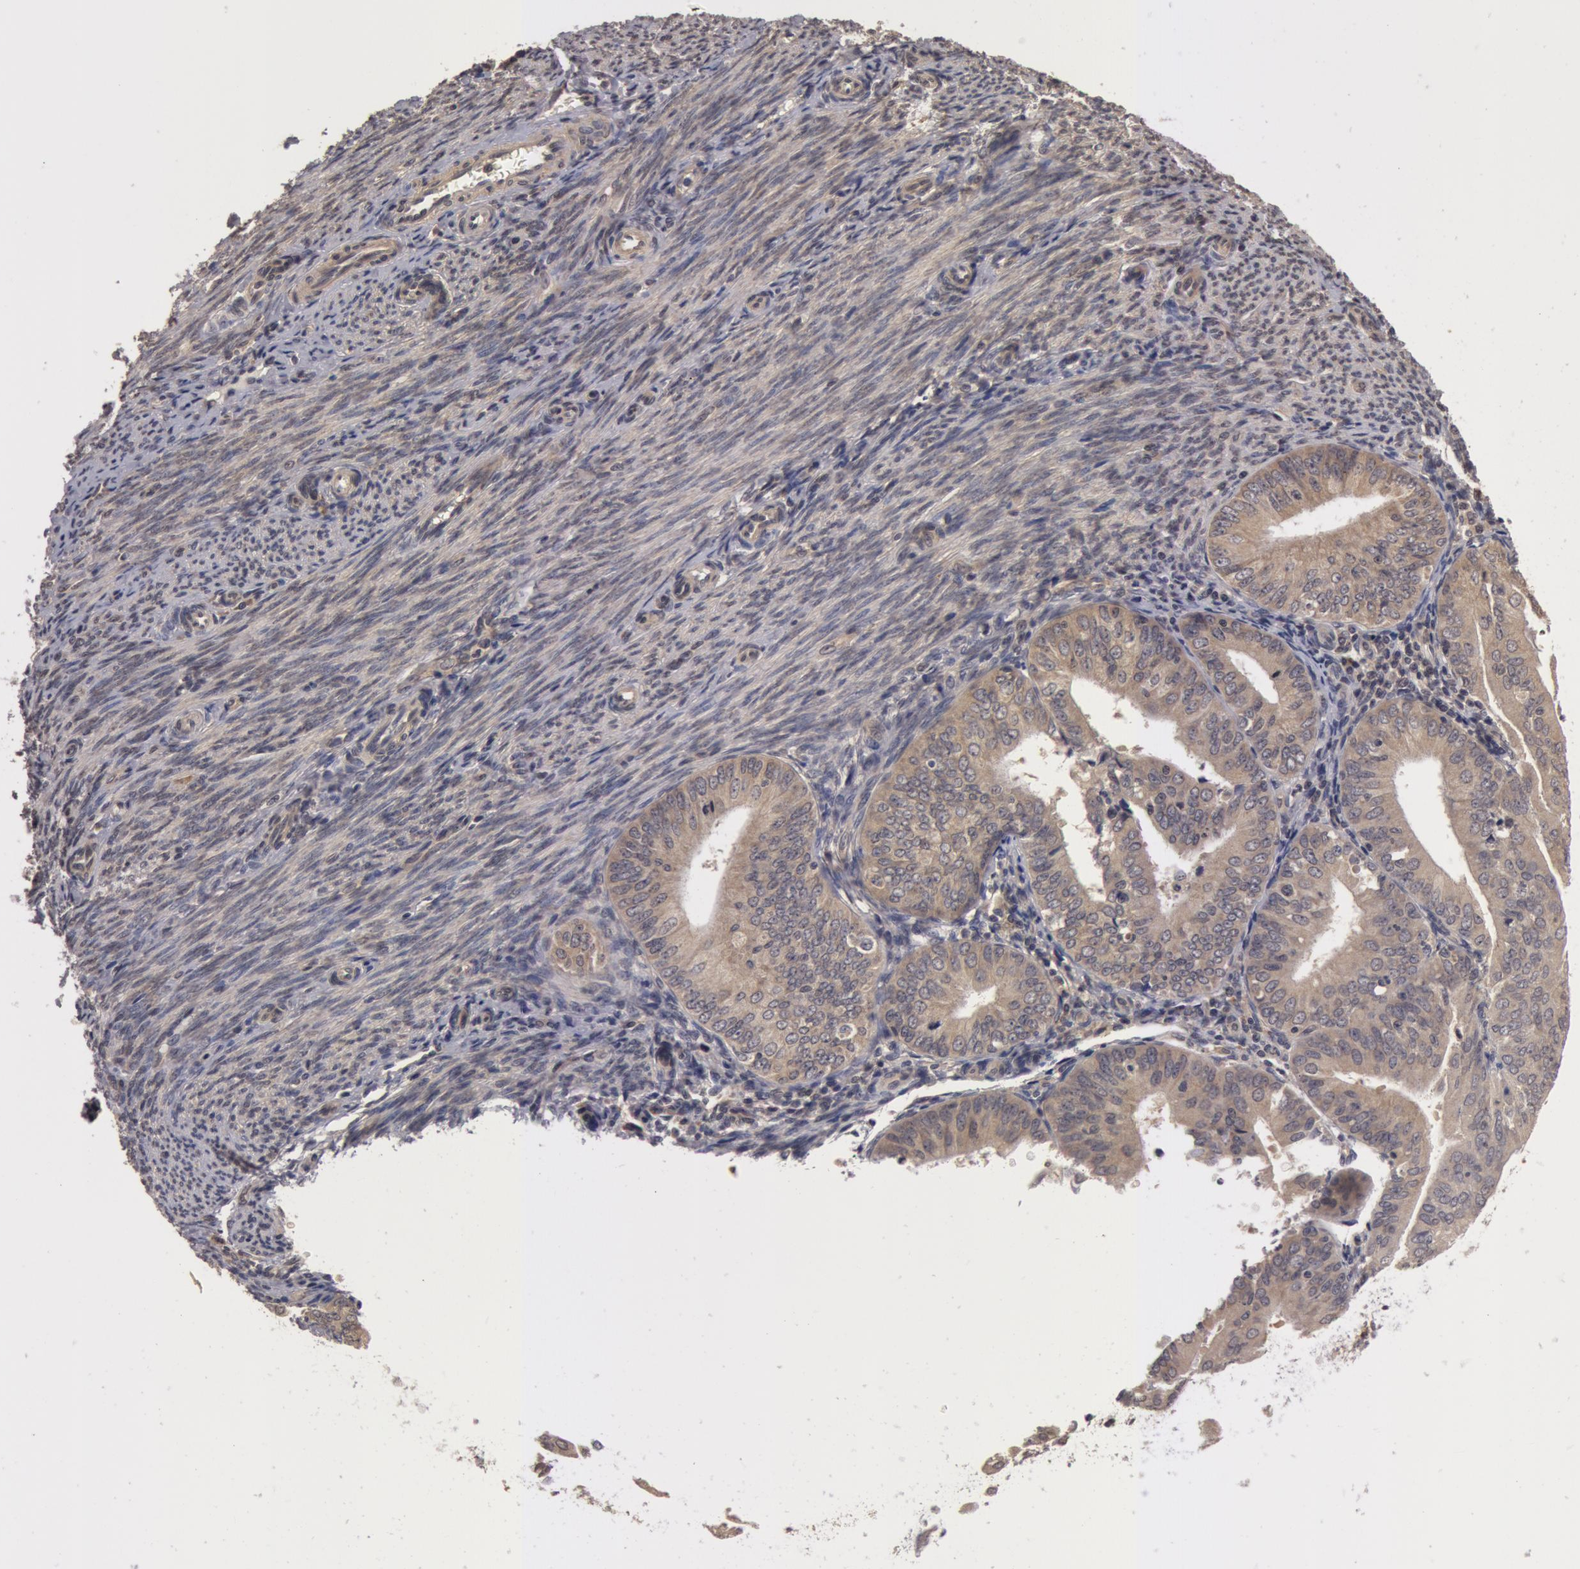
{"staining": {"intensity": "weak", "quantity": ">75%", "location": "cytoplasmic/membranous"}, "tissue": "endometrial cancer", "cell_type": "Tumor cells", "image_type": "cancer", "snomed": [{"axis": "morphology", "description": "Adenocarcinoma, NOS"}, {"axis": "topography", "description": "Endometrium"}], "caption": "Adenocarcinoma (endometrial) was stained to show a protein in brown. There is low levels of weak cytoplasmic/membranous staining in approximately >75% of tumor cells.", "gene": "BCHE", "patient": {"sex": "female", "age": 79}}